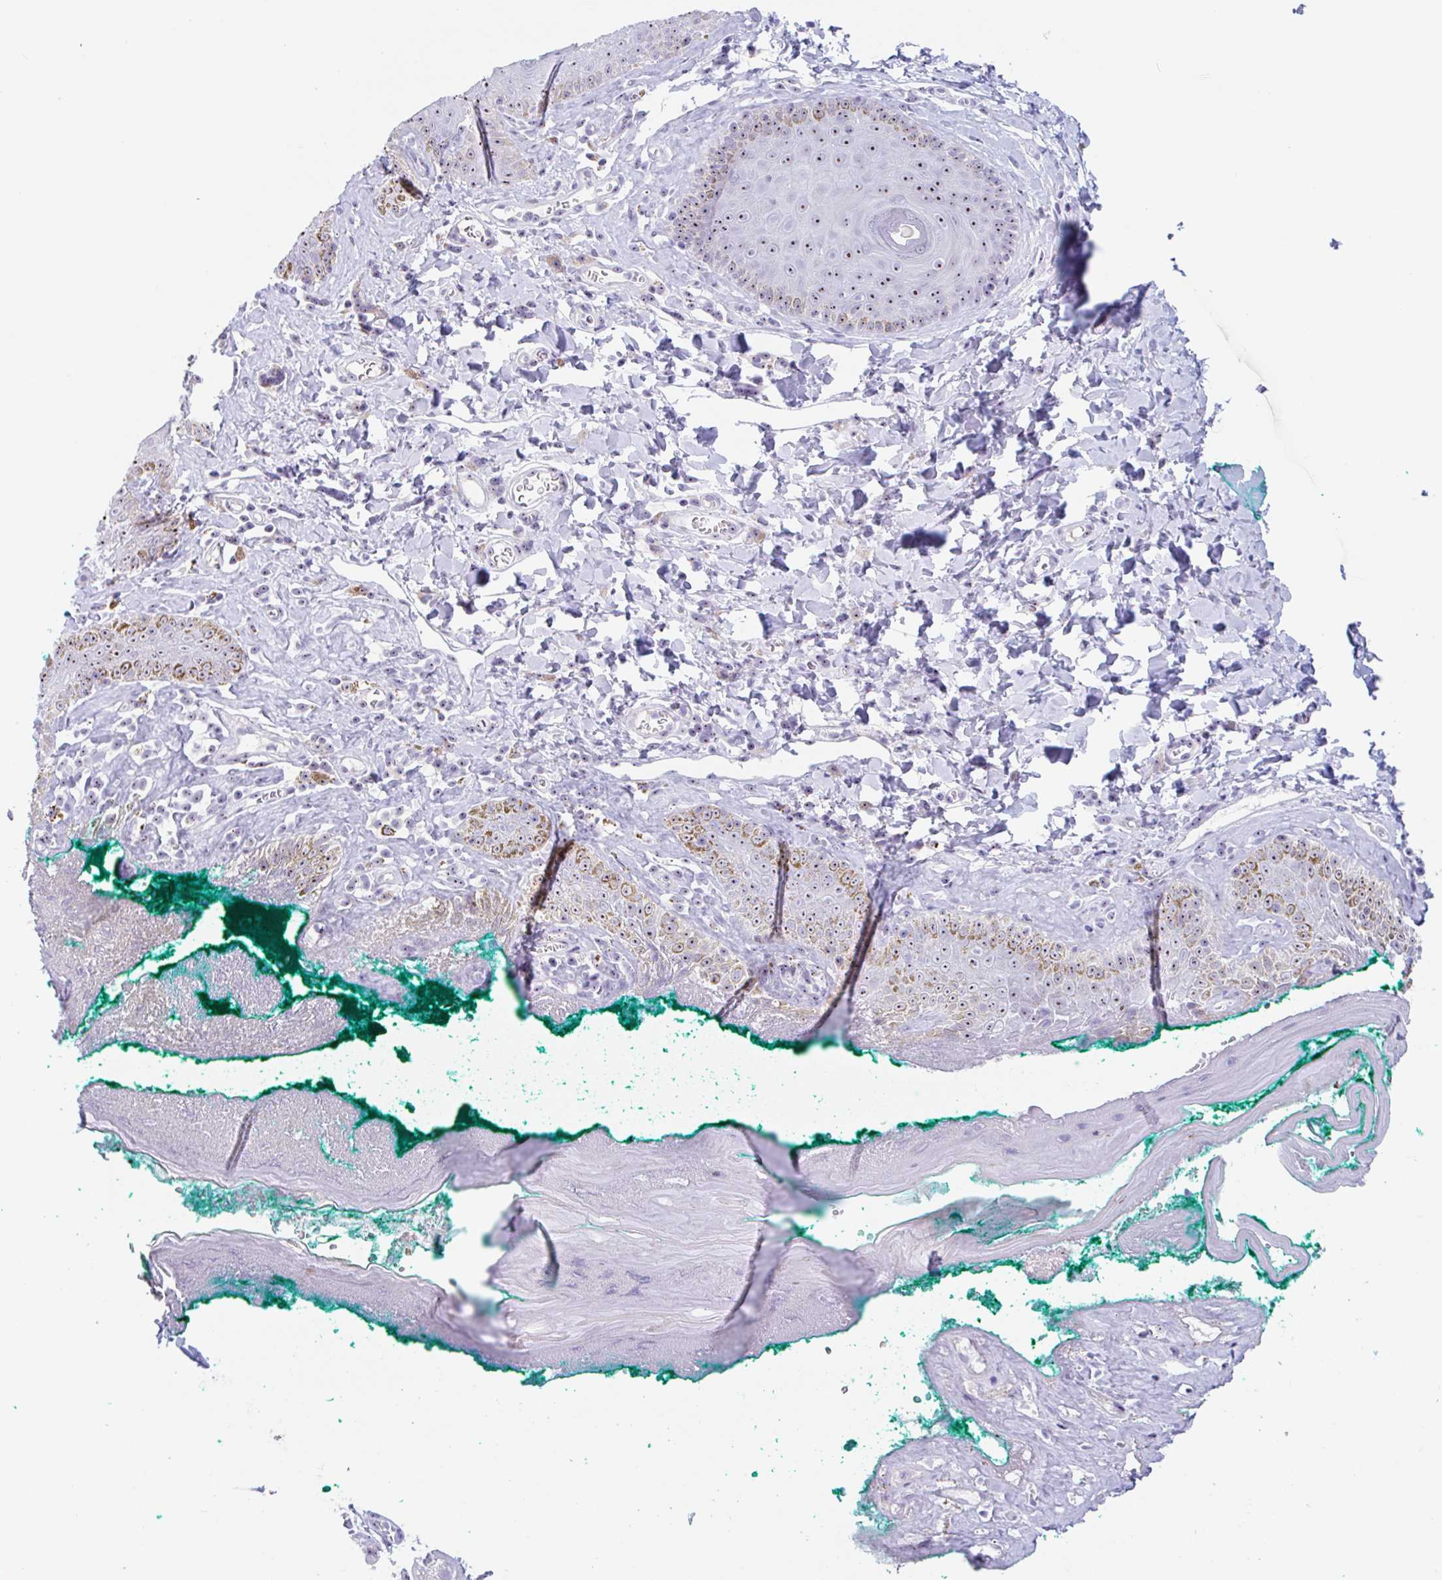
{"staining": {"intensity": "moderate", "quantity": ">75%", "location": "nuclear"}, "tissue": "skin", "cell_type": "Epidermal cells", "image_type": "normal", "snomed": [{"axis": "morphology", "description": "Normal tissue, NOS"}, {"axis": "topography", "description": "Vulva"}, {"axis": "topography", "description": "Peripheral nerve tissue"}], "caption": "Immunohistochemical staining of benign human skin shows moderate nuclear protein expression in about >75% of epidermal cells.", "gene": "LENG9", "patient": {"sex": "female", "age": 66}}